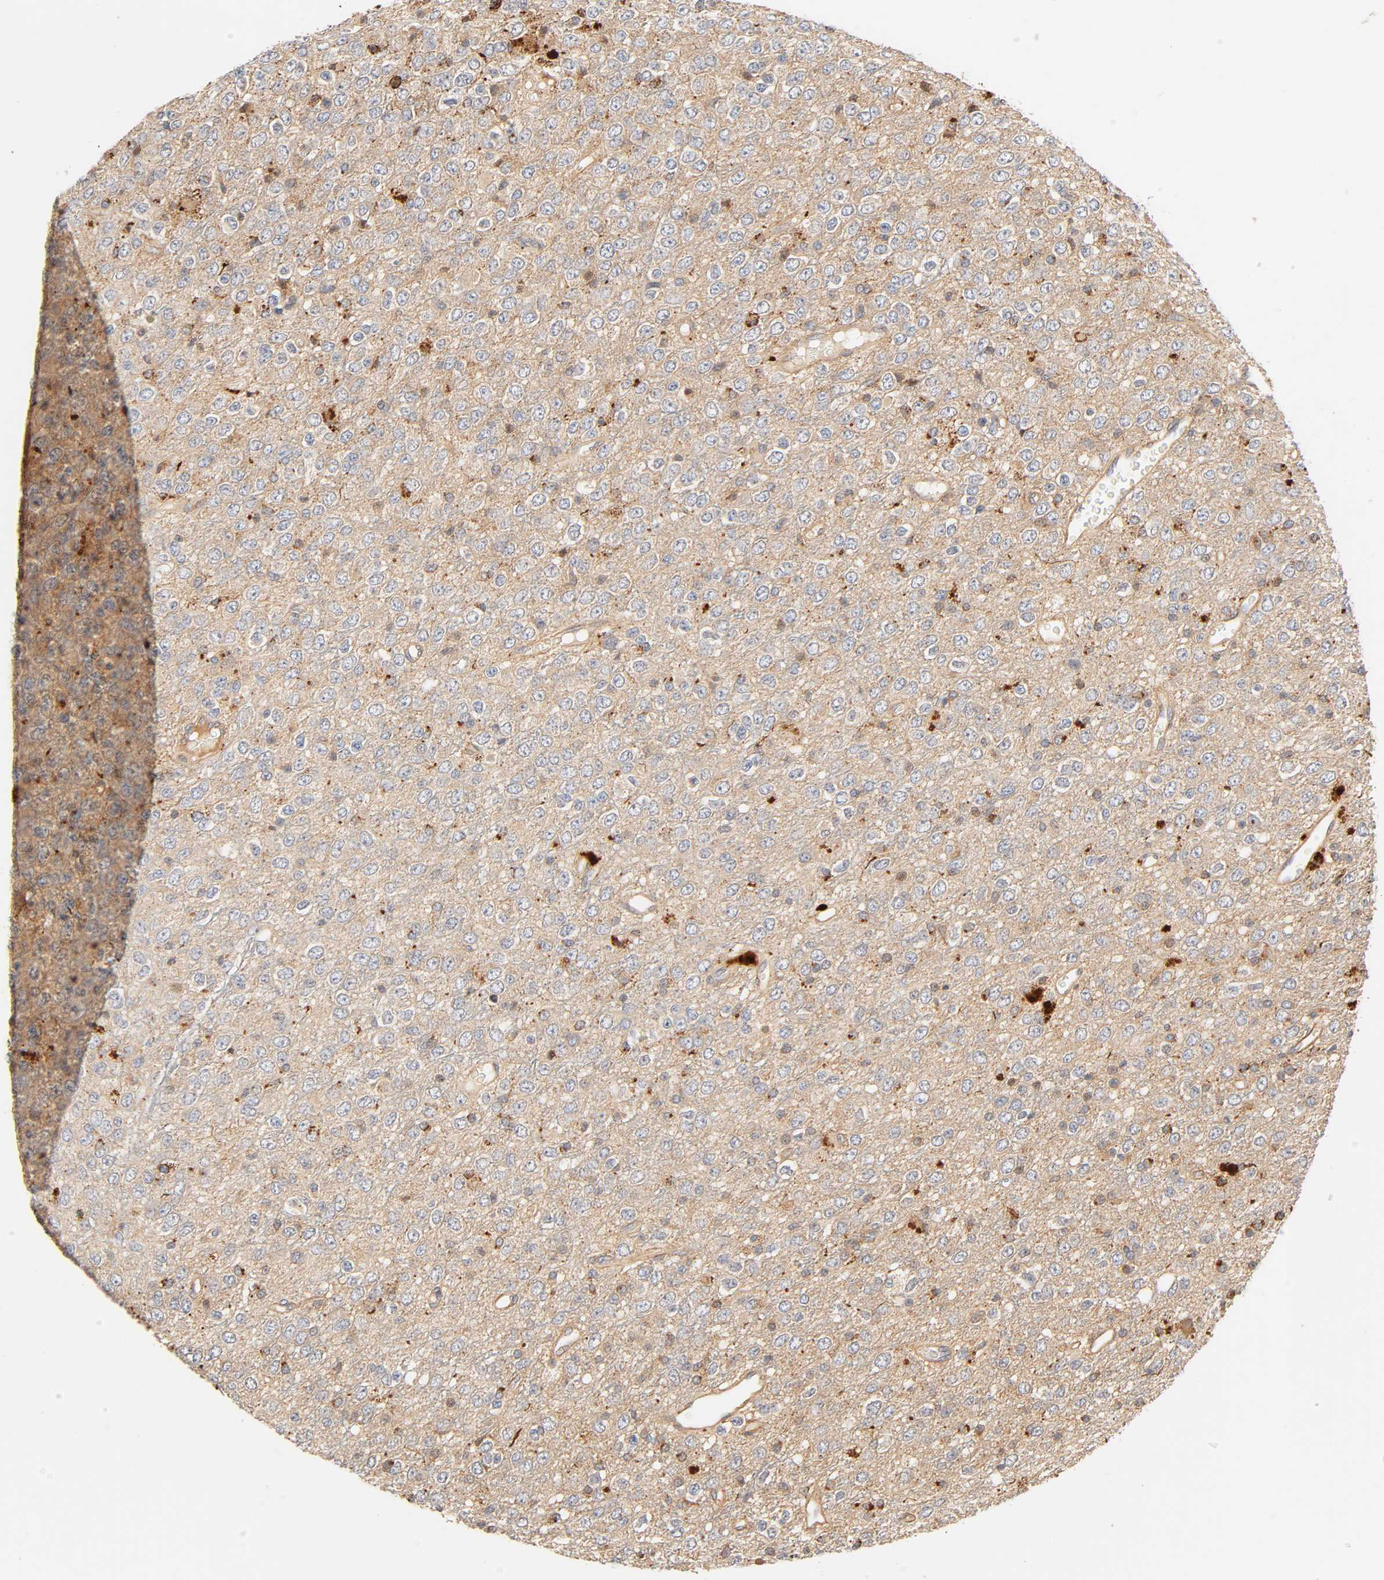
{"staining": {"intensity": "moderate", "quantity": ">75%", "location": "cytoplasmic/membranous"}, "tissue": "glioma", "cell_type": "Tumor cells", "image_type": "cancer", "snomed": [{"axis": "morphology", "description": "Glioma, malignant, High grade"}, {"axis": "topography", "description": "pancreas cauda"}], "caption": "Glioma stained with a brown dye reveals moderate cytoplasmic/membranous positive expression in approximately >75% of tumor cells.", "gene": "MAPK6", "patient": {"sex": "male", "age": 60}}